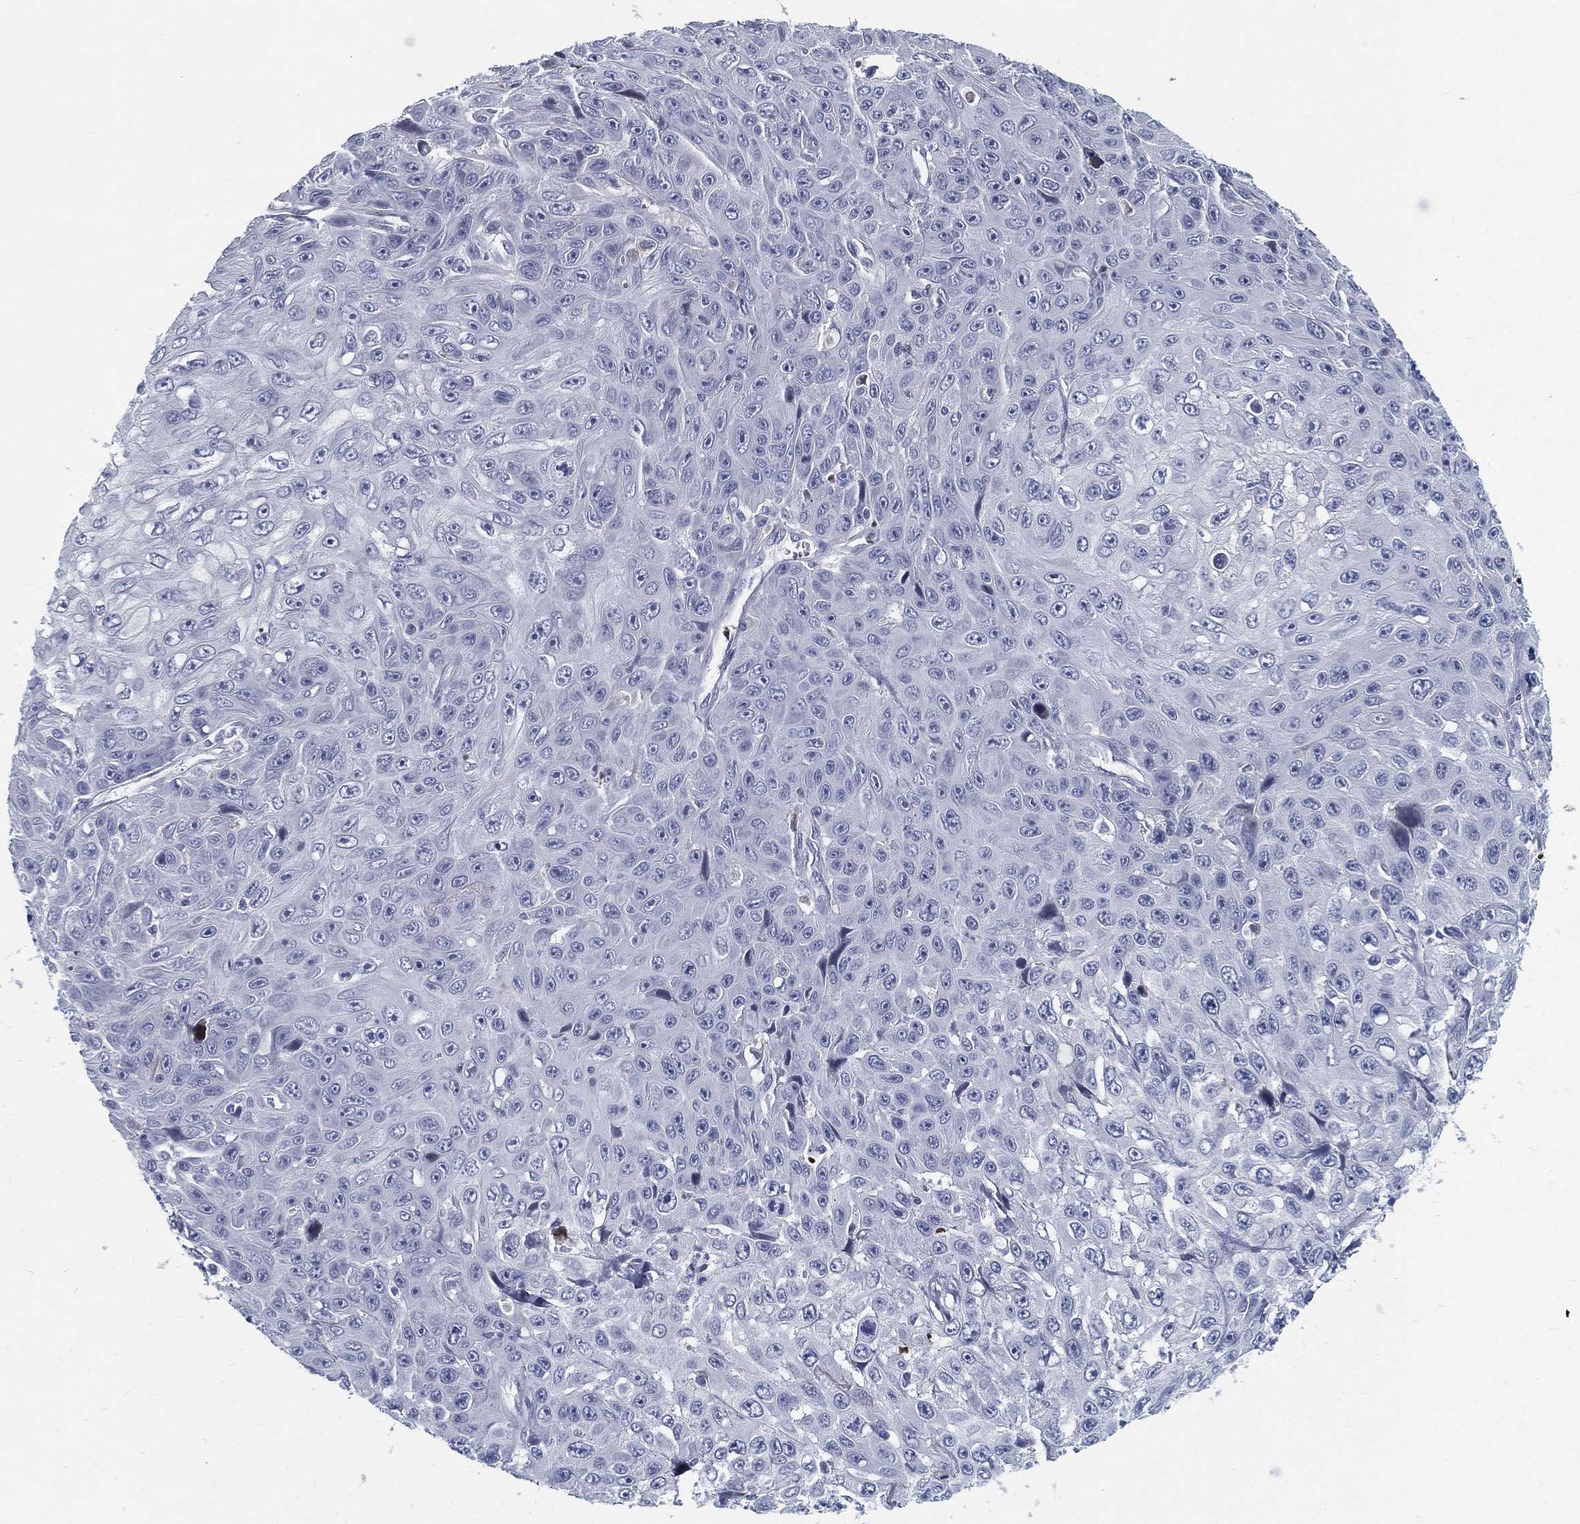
{"staining": {"intensity": "negative", "quantity": "none", "location": "none"}, "tissue": "skin cancer", "cell_type": "Tumor cells", "image_type": "cancer", "snomed": [{"axis": "morphology", "description": "Squamous cell carcinoma, NOS"}, {"axis": "topography", "description": "Skin"}], "caption": "DAB (3,3'-diaminobenzidine) immunohistochemical staining of skin cancer (squamous cell carcinoma) displays no significant staining in tumor cells.", "gene": "SPPL2C", "patient": {"sex": "male", "age": 82}}